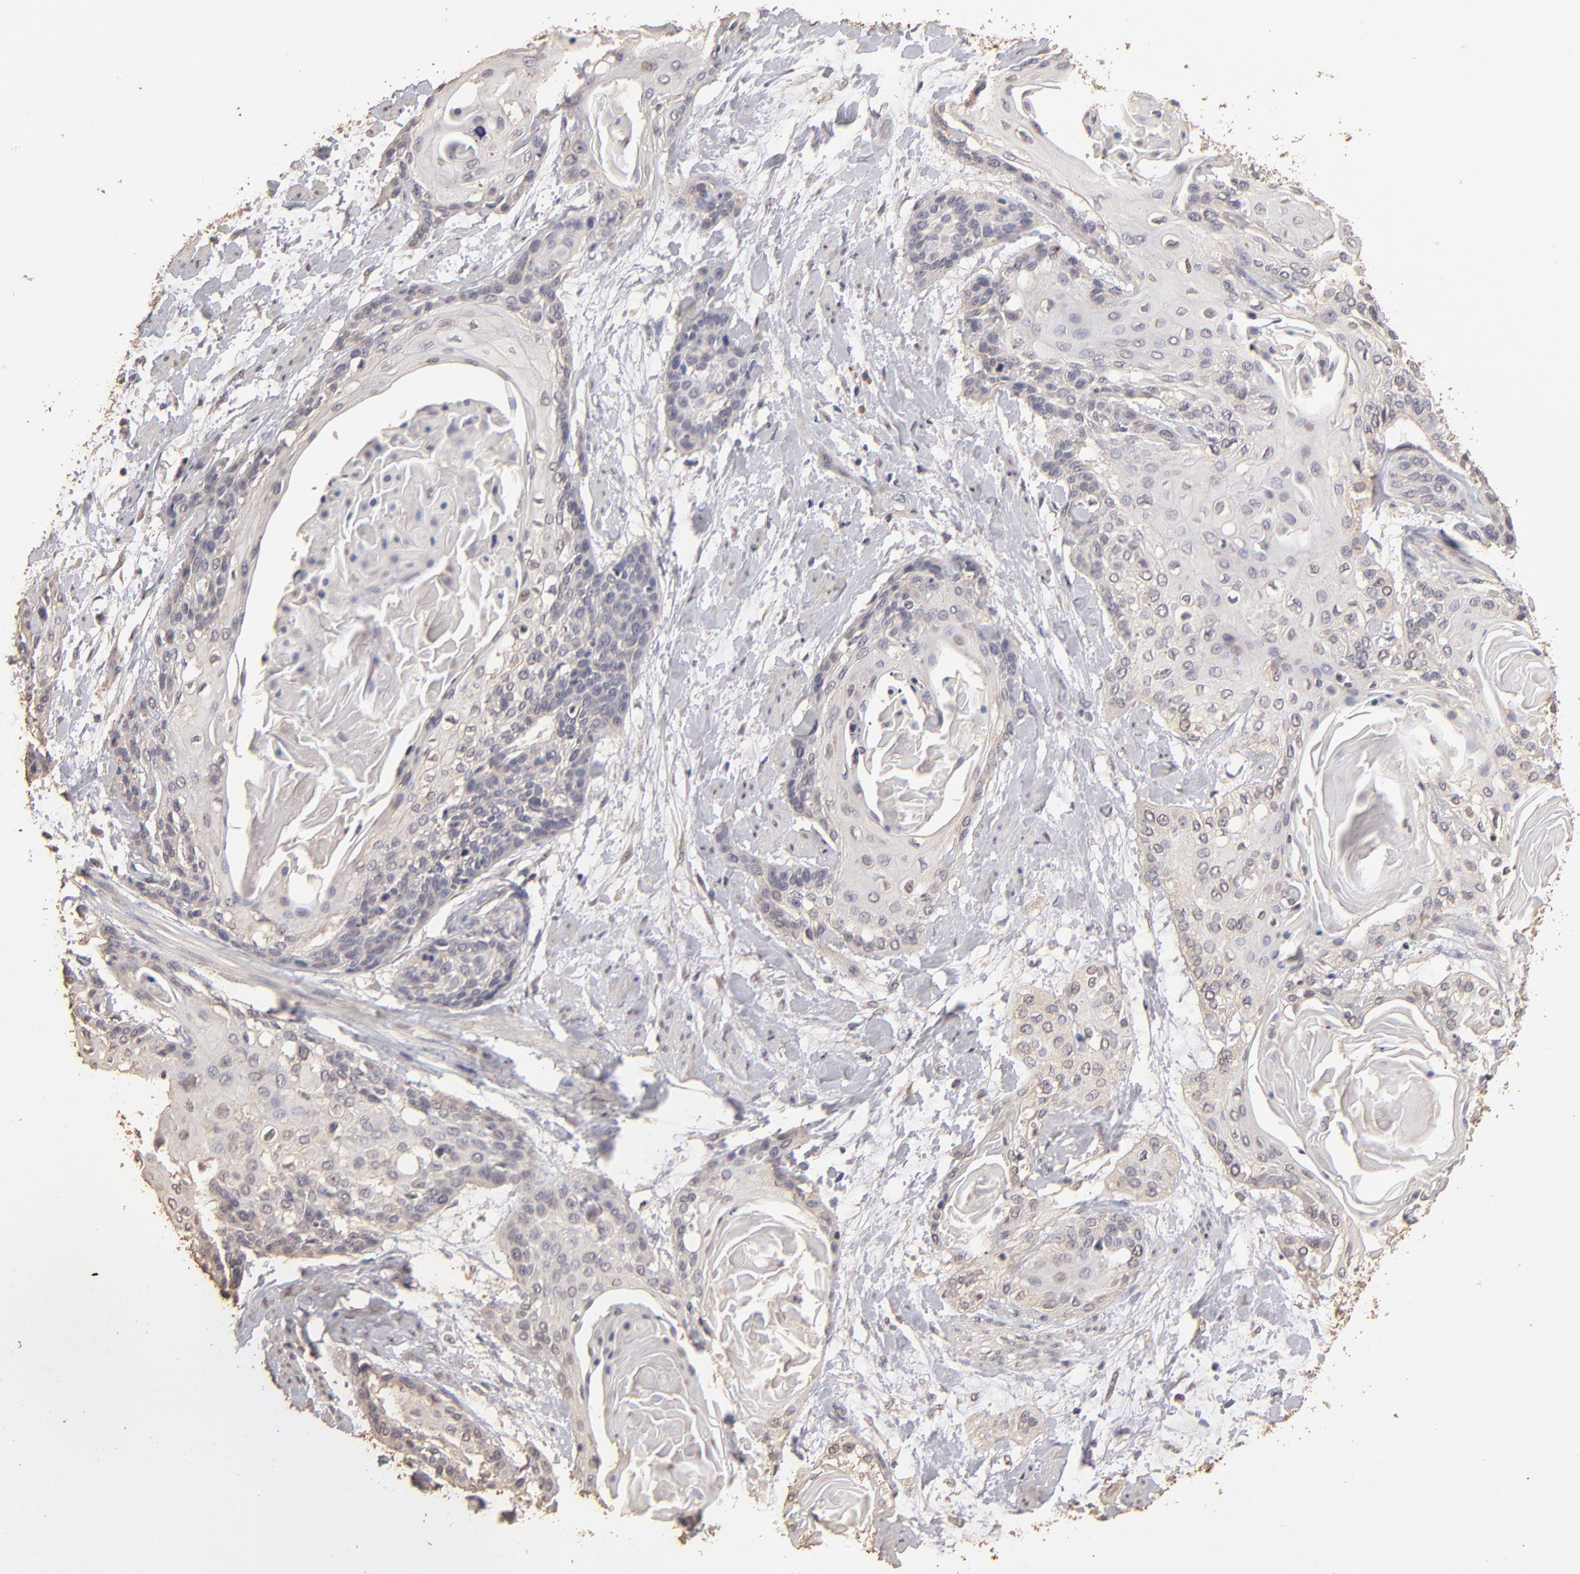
{"staining": {"intensity": "weak", "quantity": "<25%", "location": "cytoplasmic/membranous"}, "tissue": "cervical cancer", "cell_type": "Tumor cells", "image_type": "cancer", "snomed": [{"axis": "morphology", "description": "Squamous cell carcinoma, NOS"}, {"axis": "topography", "description": "Cervix"}], "caption": "Cervical squamous cell carcinoma was stained to show a protein in brown. There is no significant positivity in tumor cells.", "gene": "OPHN1", "patient": {"sex": "female", "age": 57}}